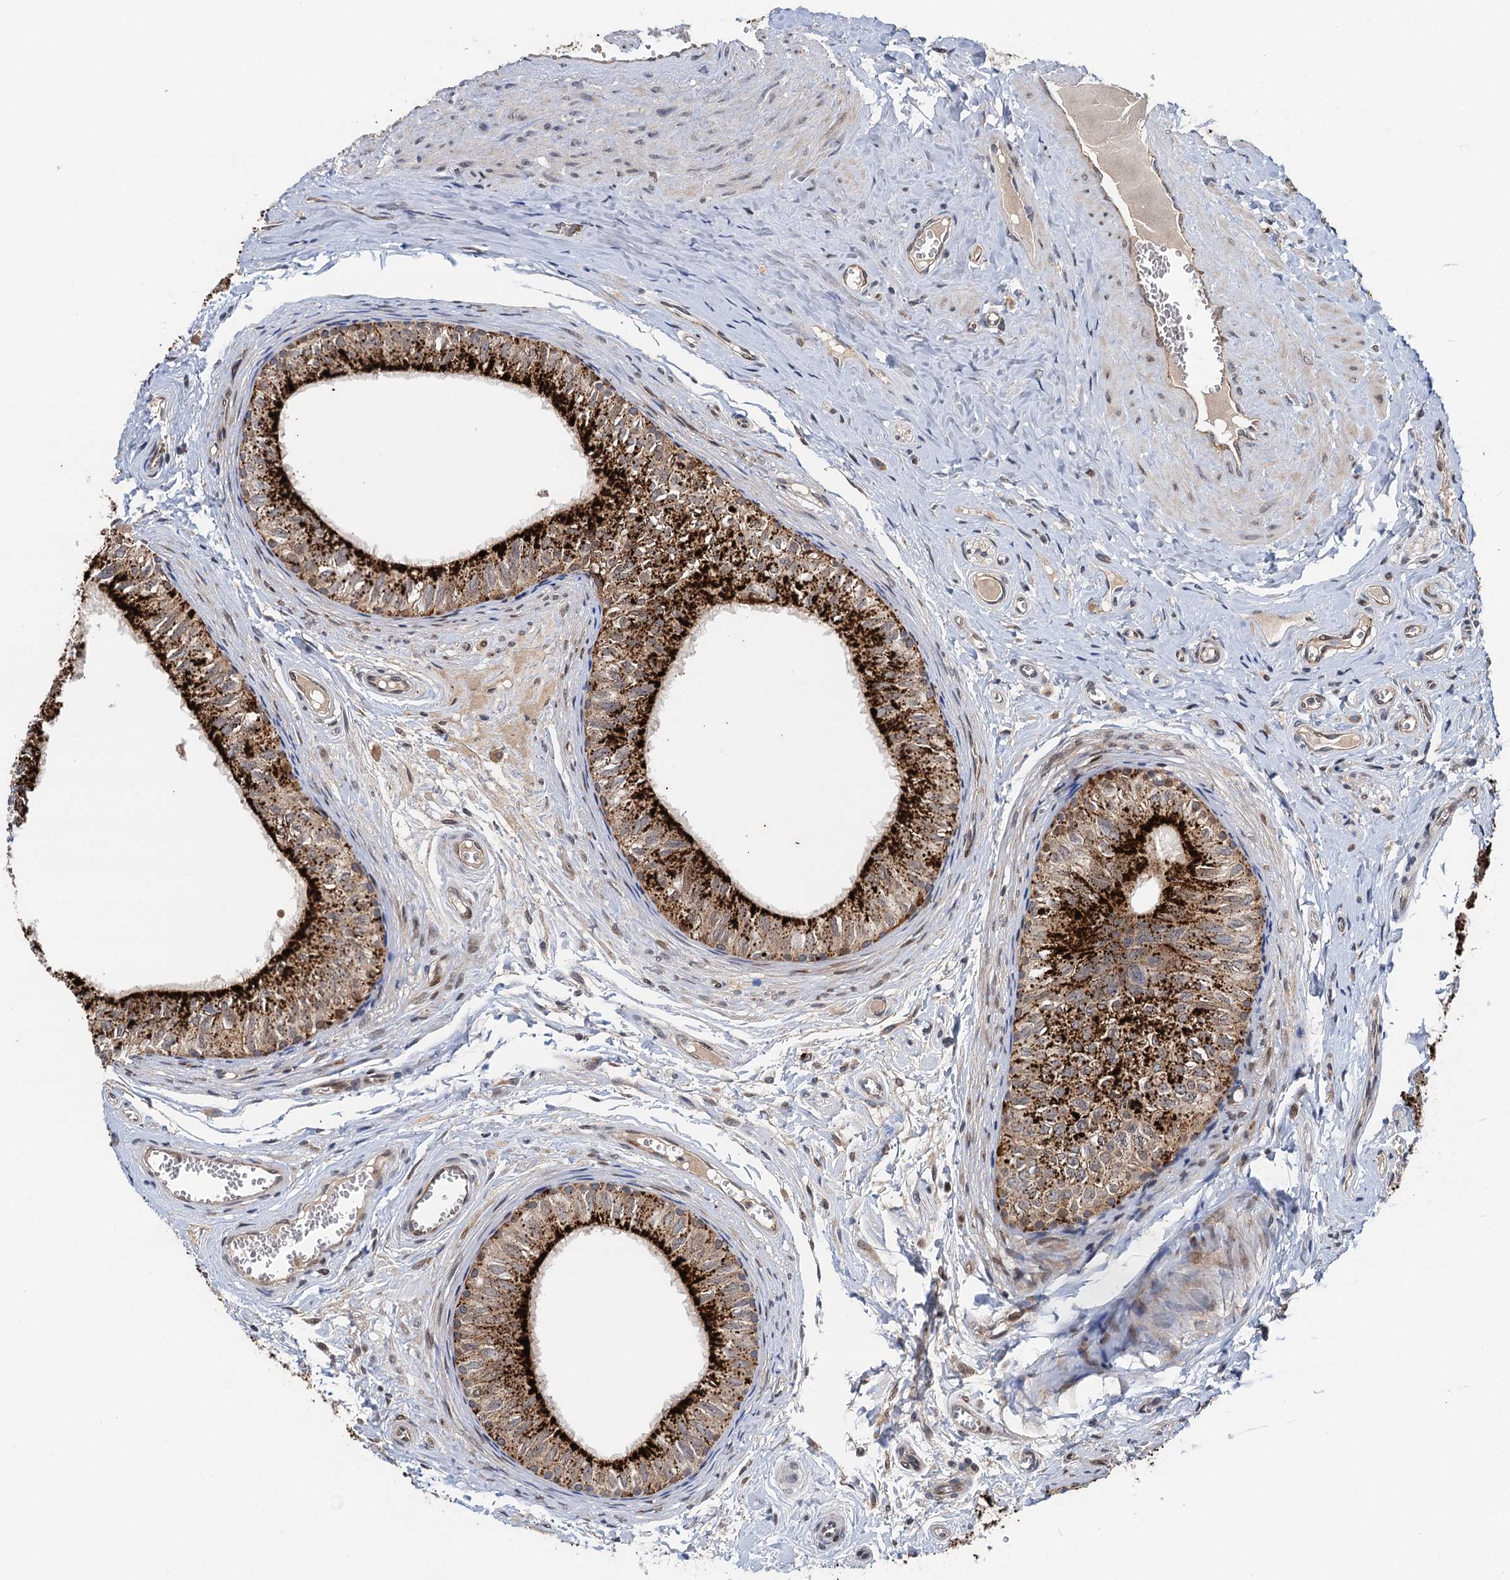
{"staining": {"intensity": "strong", "quantity": "25%-75%", "location": "cytoplasmic/membranous"}, "tissue": "epididymis", "cell_type": "Glandular cells", "image_type": "normal", "snomed": [{"axis": "morphology", "description": "Normal tissue, NOS"}, {"axis": "topography", "description": "Epididymis"}], "caption": "Immunohistochemistry (DAB (3,3'-diaminobenzidine)) staining of normal human epididymis displays strong cytoplasmic/membranous protein positivity in about 25%-75% of glandular cells. (DAB IHC, brown staining for protein, blue staining for nuclei).", "gene": "NLRP10", "patient": {"sex": "male", "age": 42}}